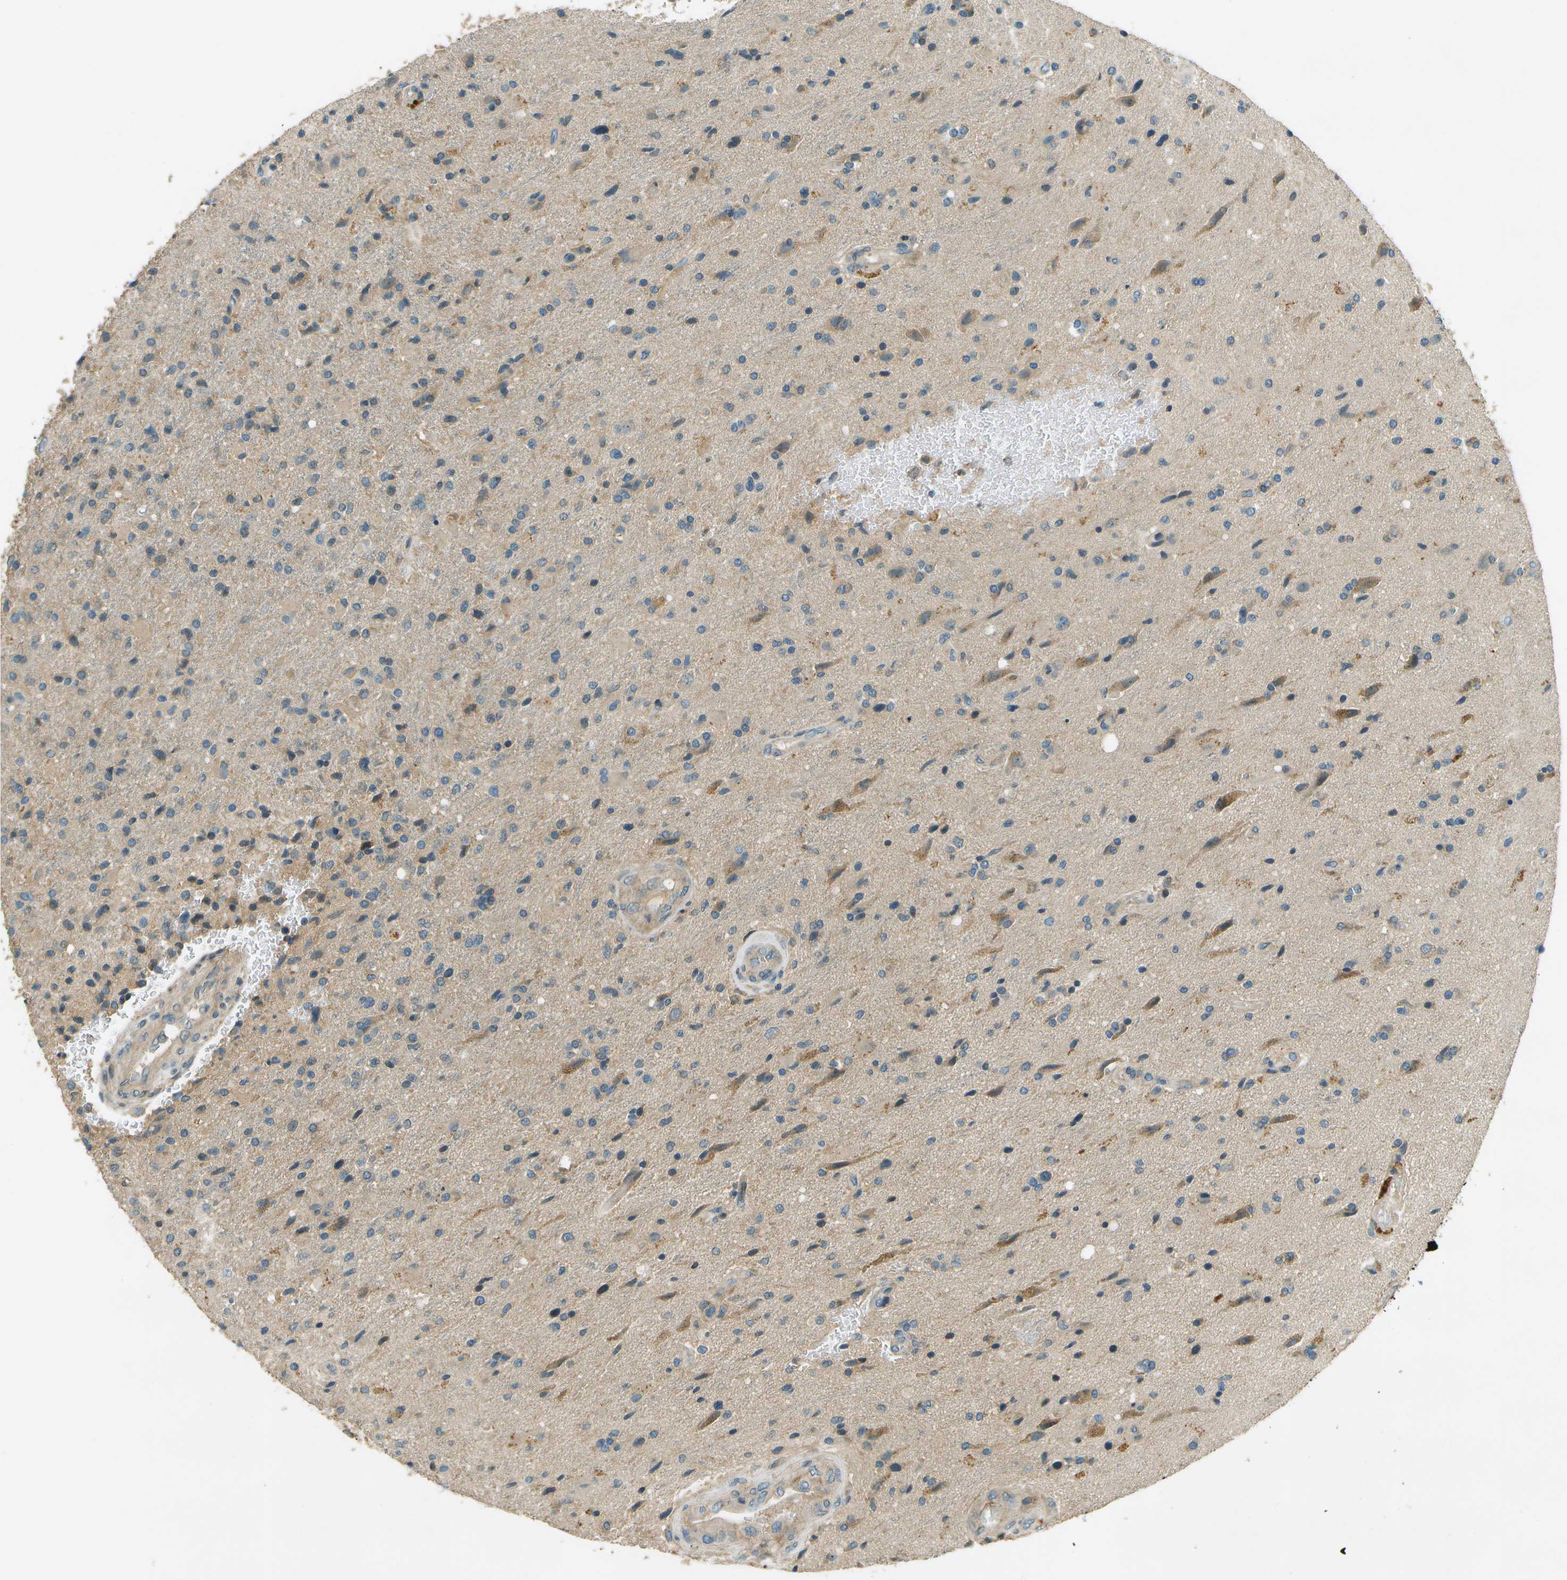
{"staining": {"intensity": "moderate", "quantity": "<25%", "location": "cytoplasmic/membranous"}, "tissue": "glioma", "cell_type": "Tumor cells", "image_type": "cancer", "snomed": [{"axis": "morphology", "description": "Glioma, malignant, High grade"}, {"axis": "topography", "description": "Brain"}], "caption": "Protein analysis of high-grade glioma (malignant) tissue reveals moderate cytoplasmic/membranous staining in approximately <25% of tumor cells.", "gene": "NUDT4", "patient": {"sex": "male", "age": 72}}